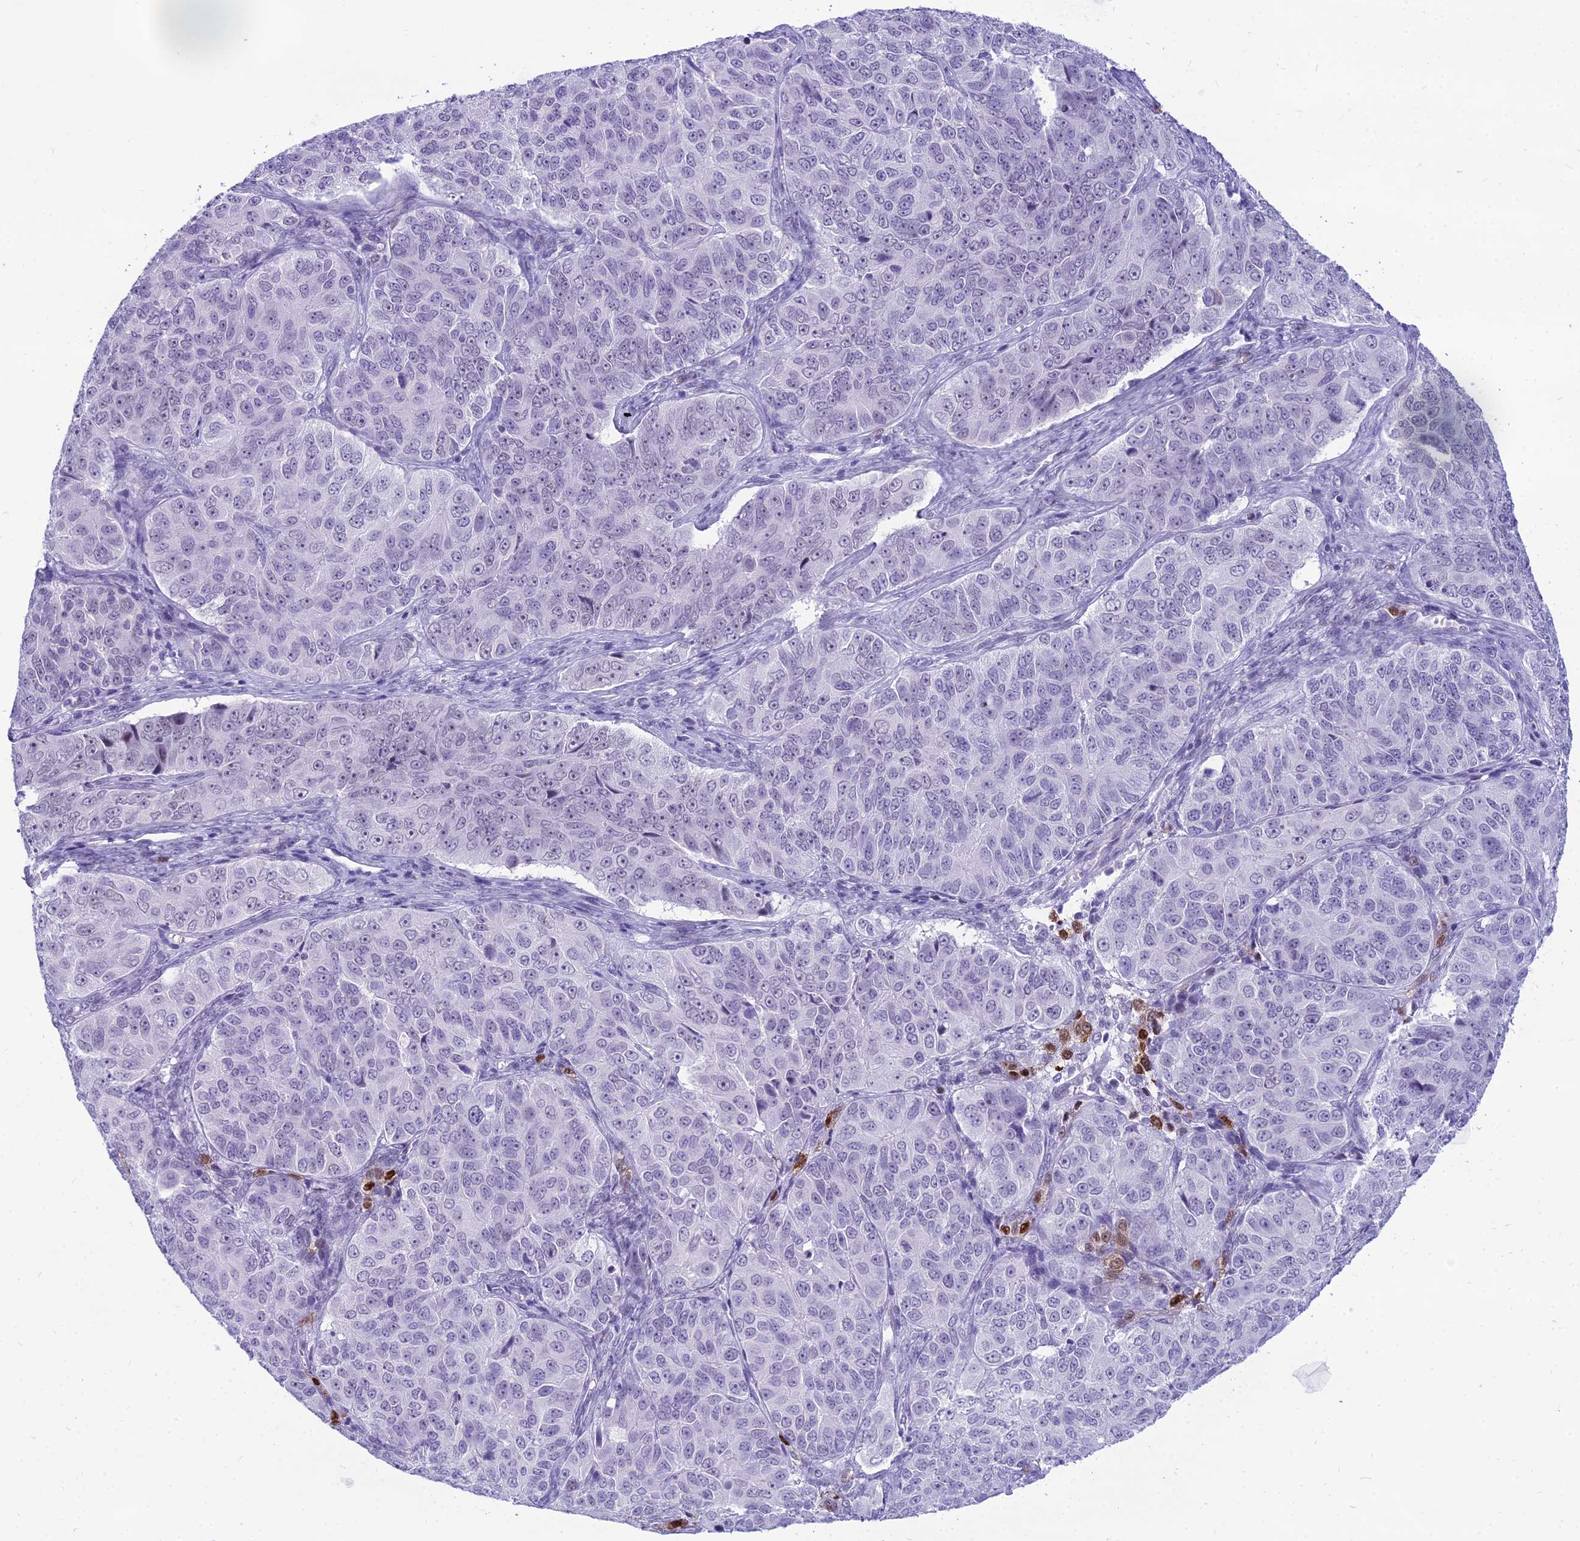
{"staining": {"intensity": "negative", "quantity": "none", "location": "none"}, "tissue": "ovarian cancer", "cell_type": "Tumor cells", "image_type": "cancer", "snomed": [{"axis": "morphology", "description": "Carcinoma, endometroid"}, {"axis": "topography", "description": "Ovary"}], "caption": "High power microscopy histopathology image of an immunohistochemistry micrograph of ovarian endometroid carcinoma, revealing no significant staining in tumor cells.", "gene": "DHX40", "patient": {"sex": "female", "age": 51}}